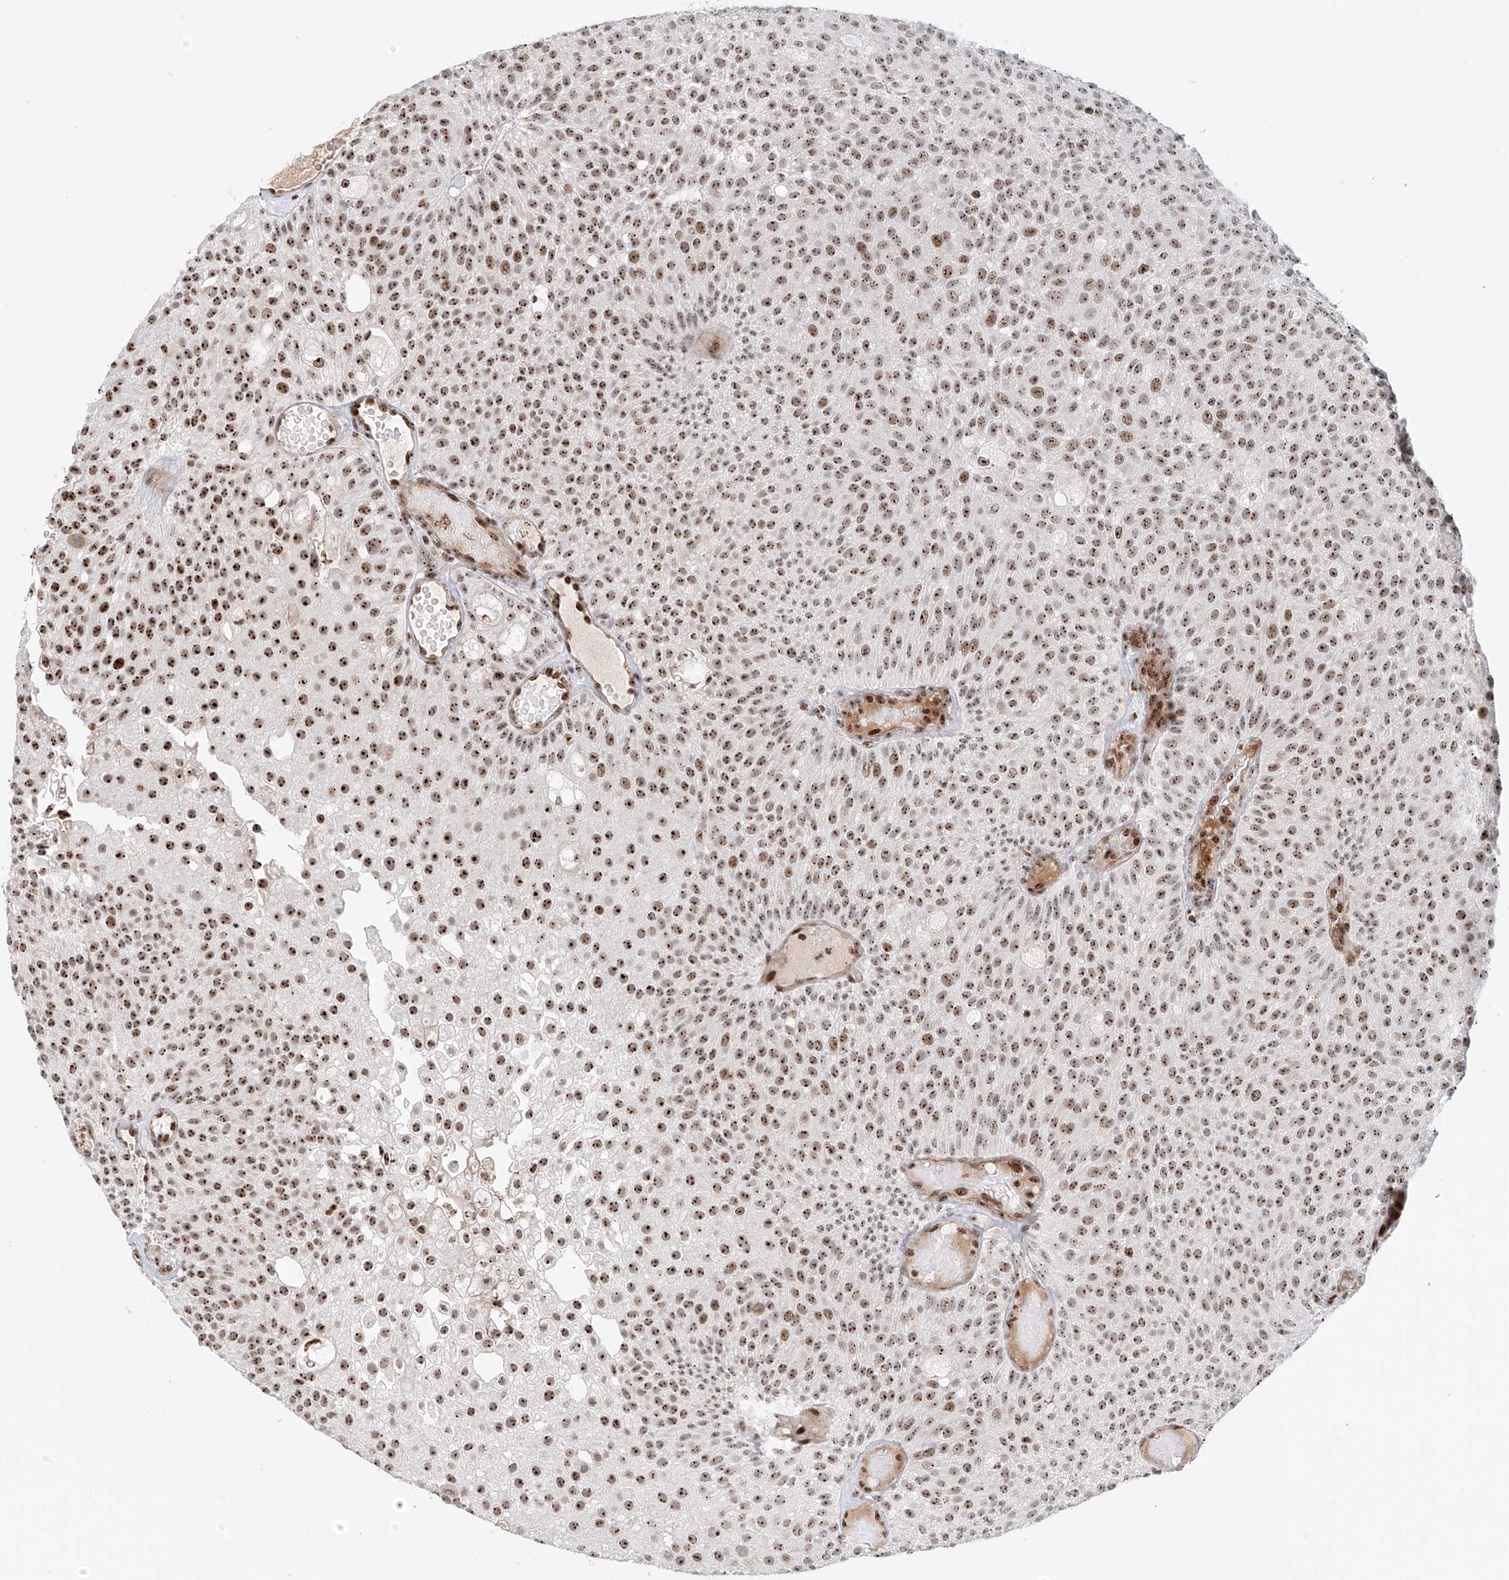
{"staining": {"intensity": "strong", "quantity": ">75%", "location": "nuclear"}, "tissue": "urothelial cancer", "cell_type": "Tumor cells", "image_type": "cancer", "snomed": [{"axis": "morphology", "description": "Urothelial carcinoma, Low grade"}, {"axis": "topography", "description": "Urinary bladder"}], "caption": "Urothelial cancer stained with a protein marker exhibits strong staining in tumor cells.", "gene": "PRUNE2", "patient": {"sex": "male", "age": 78}}